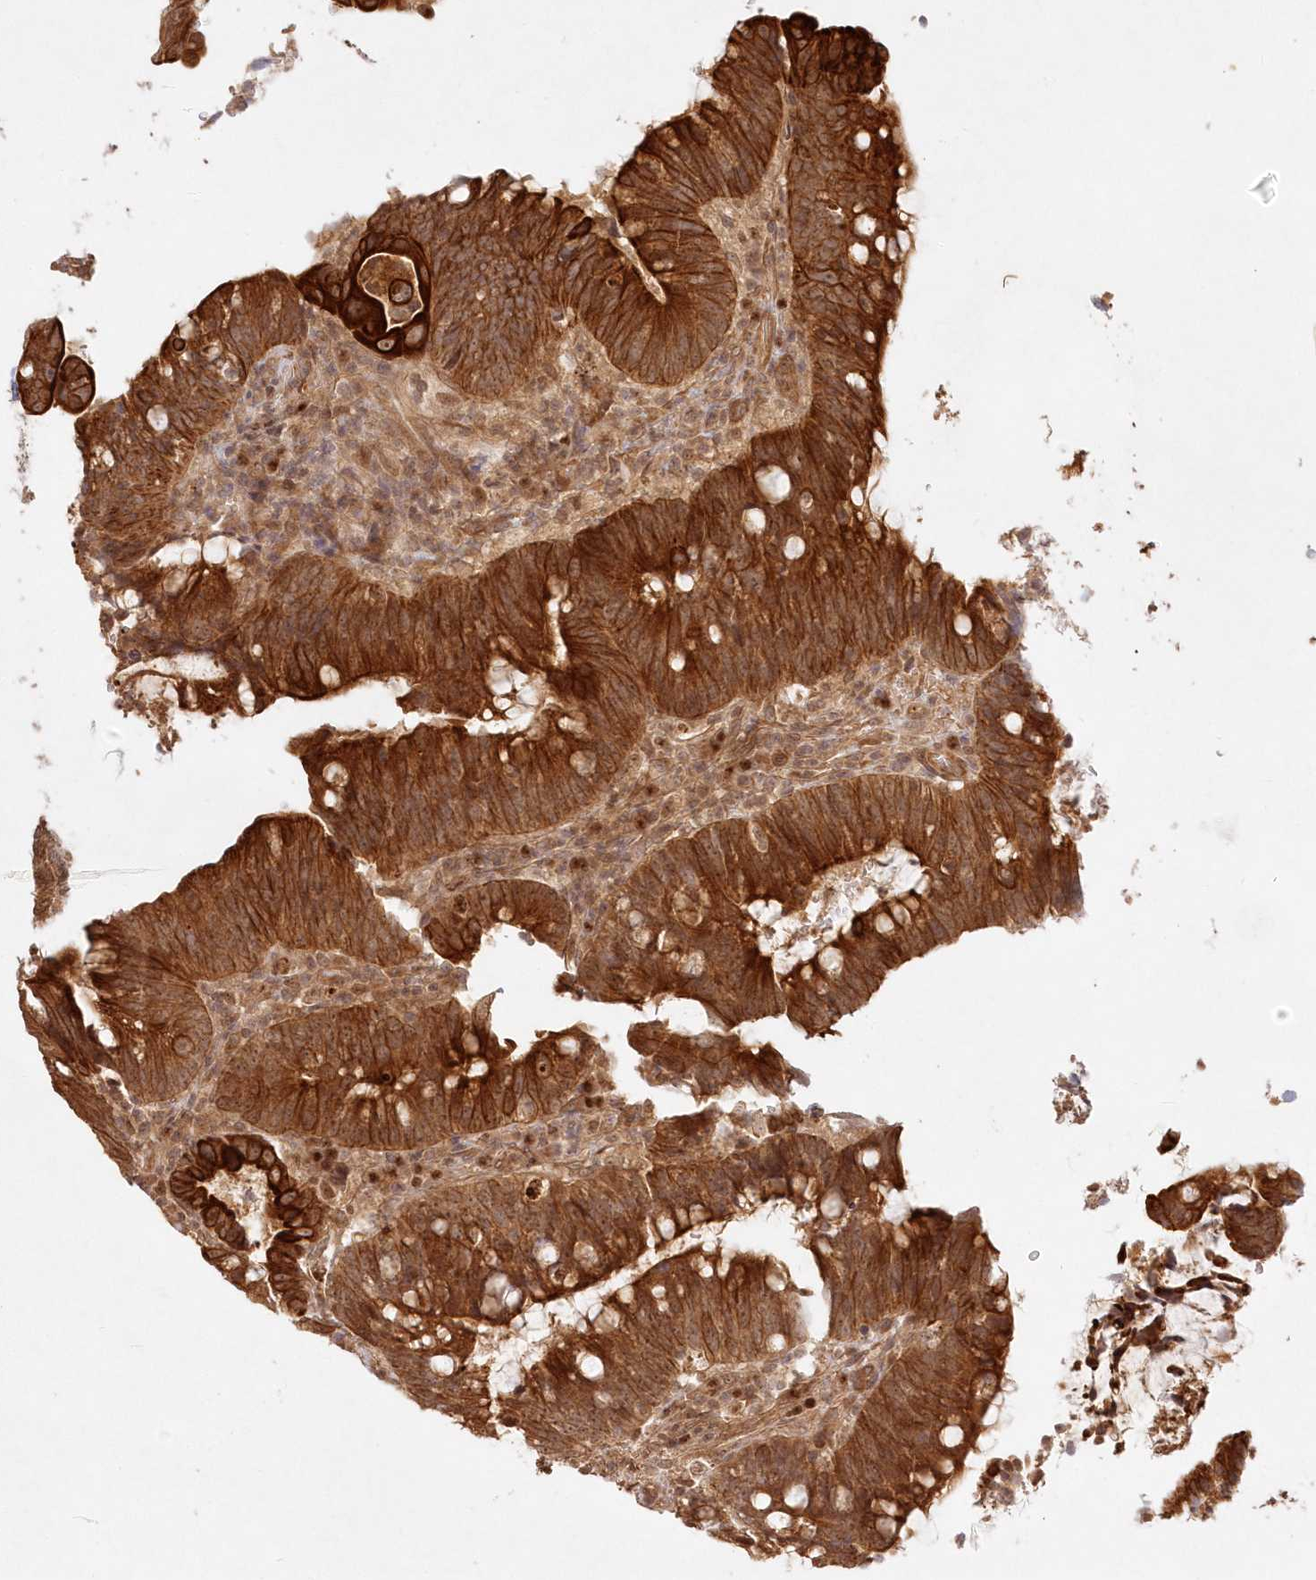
{"staining": {"intensity": "strong", "quantity": ">75%", "location": "cytoplasmic/membranous"}, "tissue": "colorectal cancer", "cell_type": "Tumor cells", "image_type": "cancer", "snomed": [{"axis": "morphology", "description": "Adenocarcinoma, NOS"}, {"axis": "topography", "description": "Colon"}], "caption": "The image exhibits staining of colorectal cancer (adenocarcinoma), revealing strong cytoplasmic/membranous protein staining (brown color) within tumor cells.", "gene": "KIAA0232", "patient": {"sex": "female", "age": 66}}